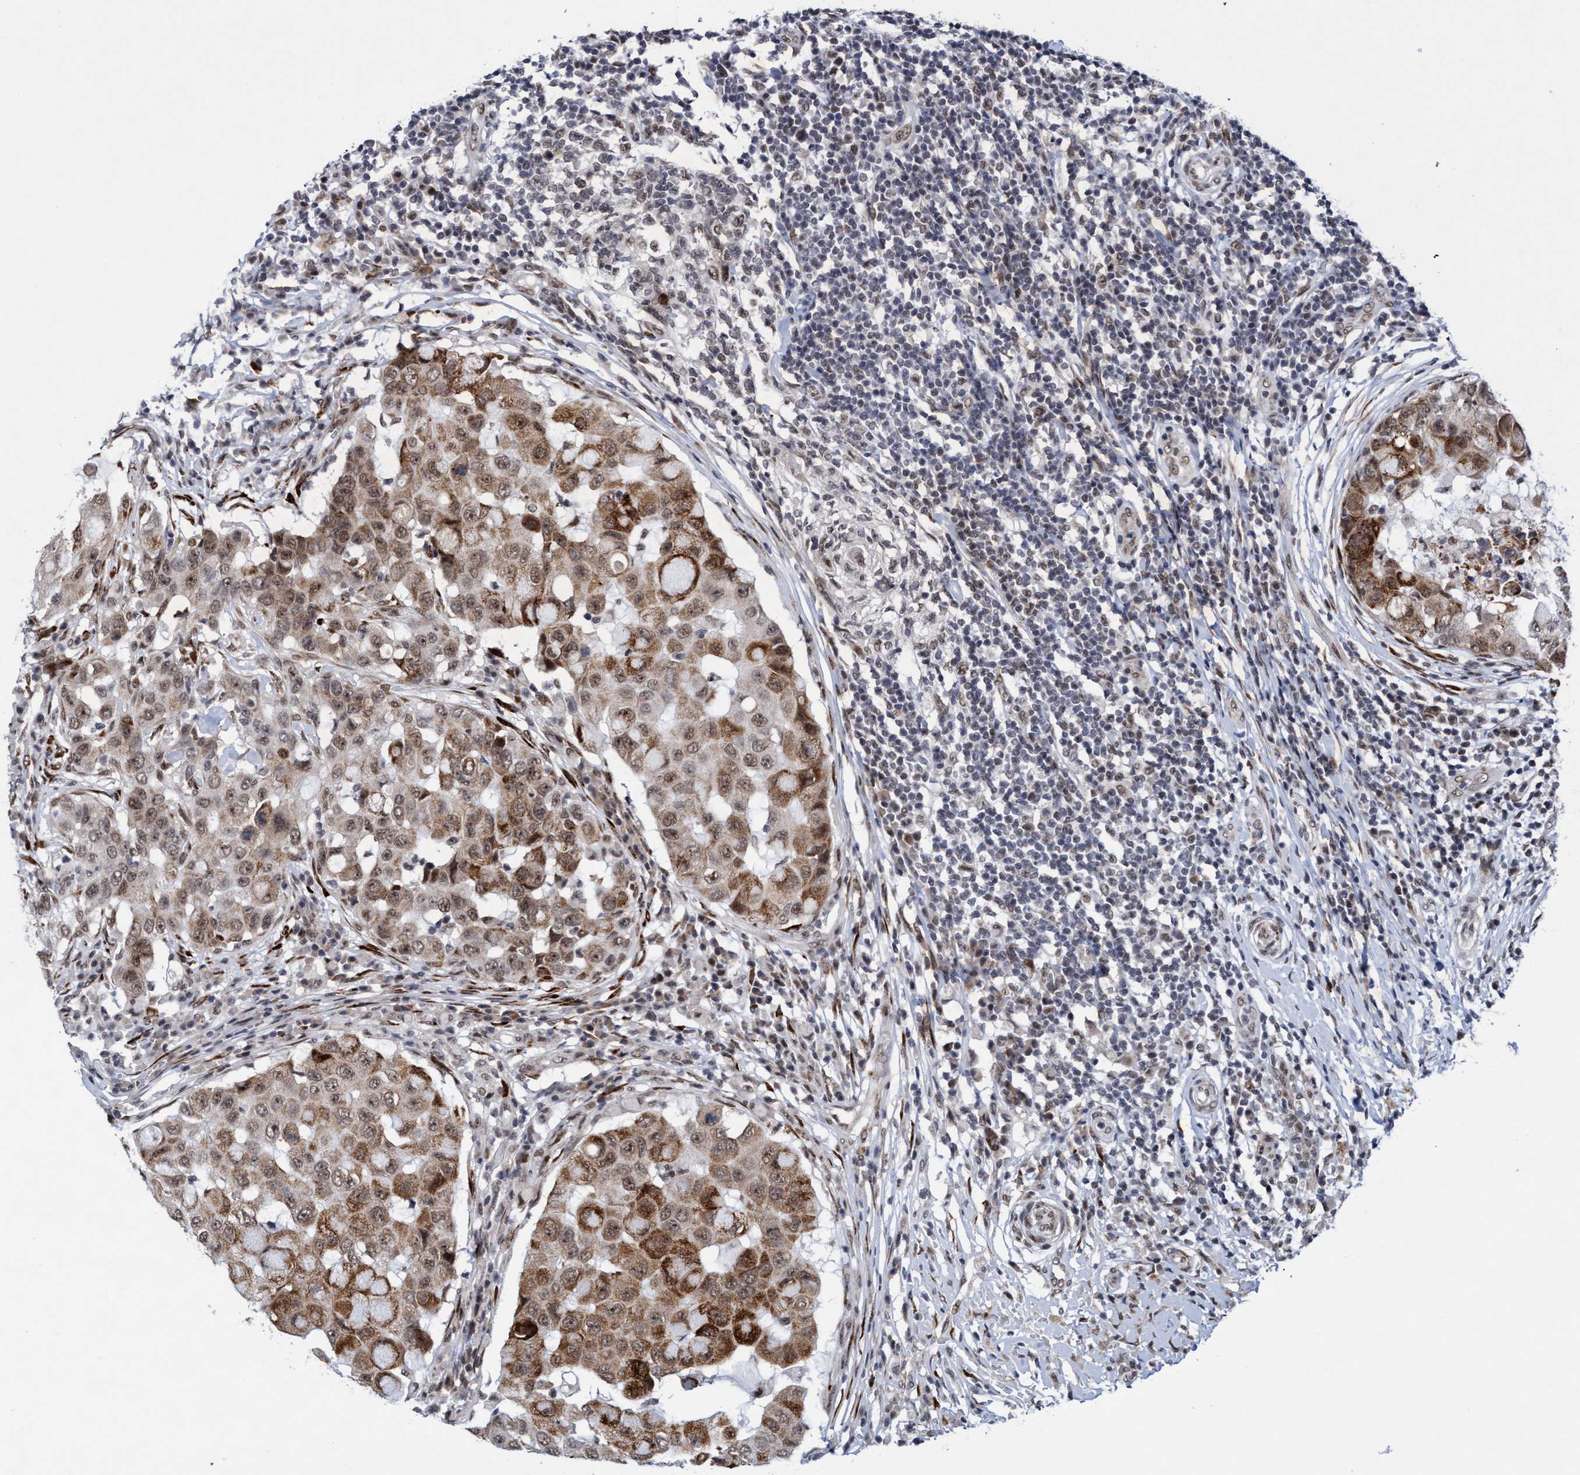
{"staining": {"intensity": "moderate", "quantity": ">75%", "location": "cytoplasmic/membranous,nuclear"}, "tissue": "breast cancer", "cell_type": "Tumor cells", "image_type": "cancer", "snomed": [{"axis": "morphology", "description": "Duct carcinoma"}, {"axis": "topography", "description": "Breast"}], "caption": "Breast cancer was stained to show a protein in brown. There is medium levels of moderate cytoplasmic/membranous and nuclear expression in approximately >75% of tumor cells.", "gene": "GLT6D1", "patient": {"sex": "female", "age": 27}}